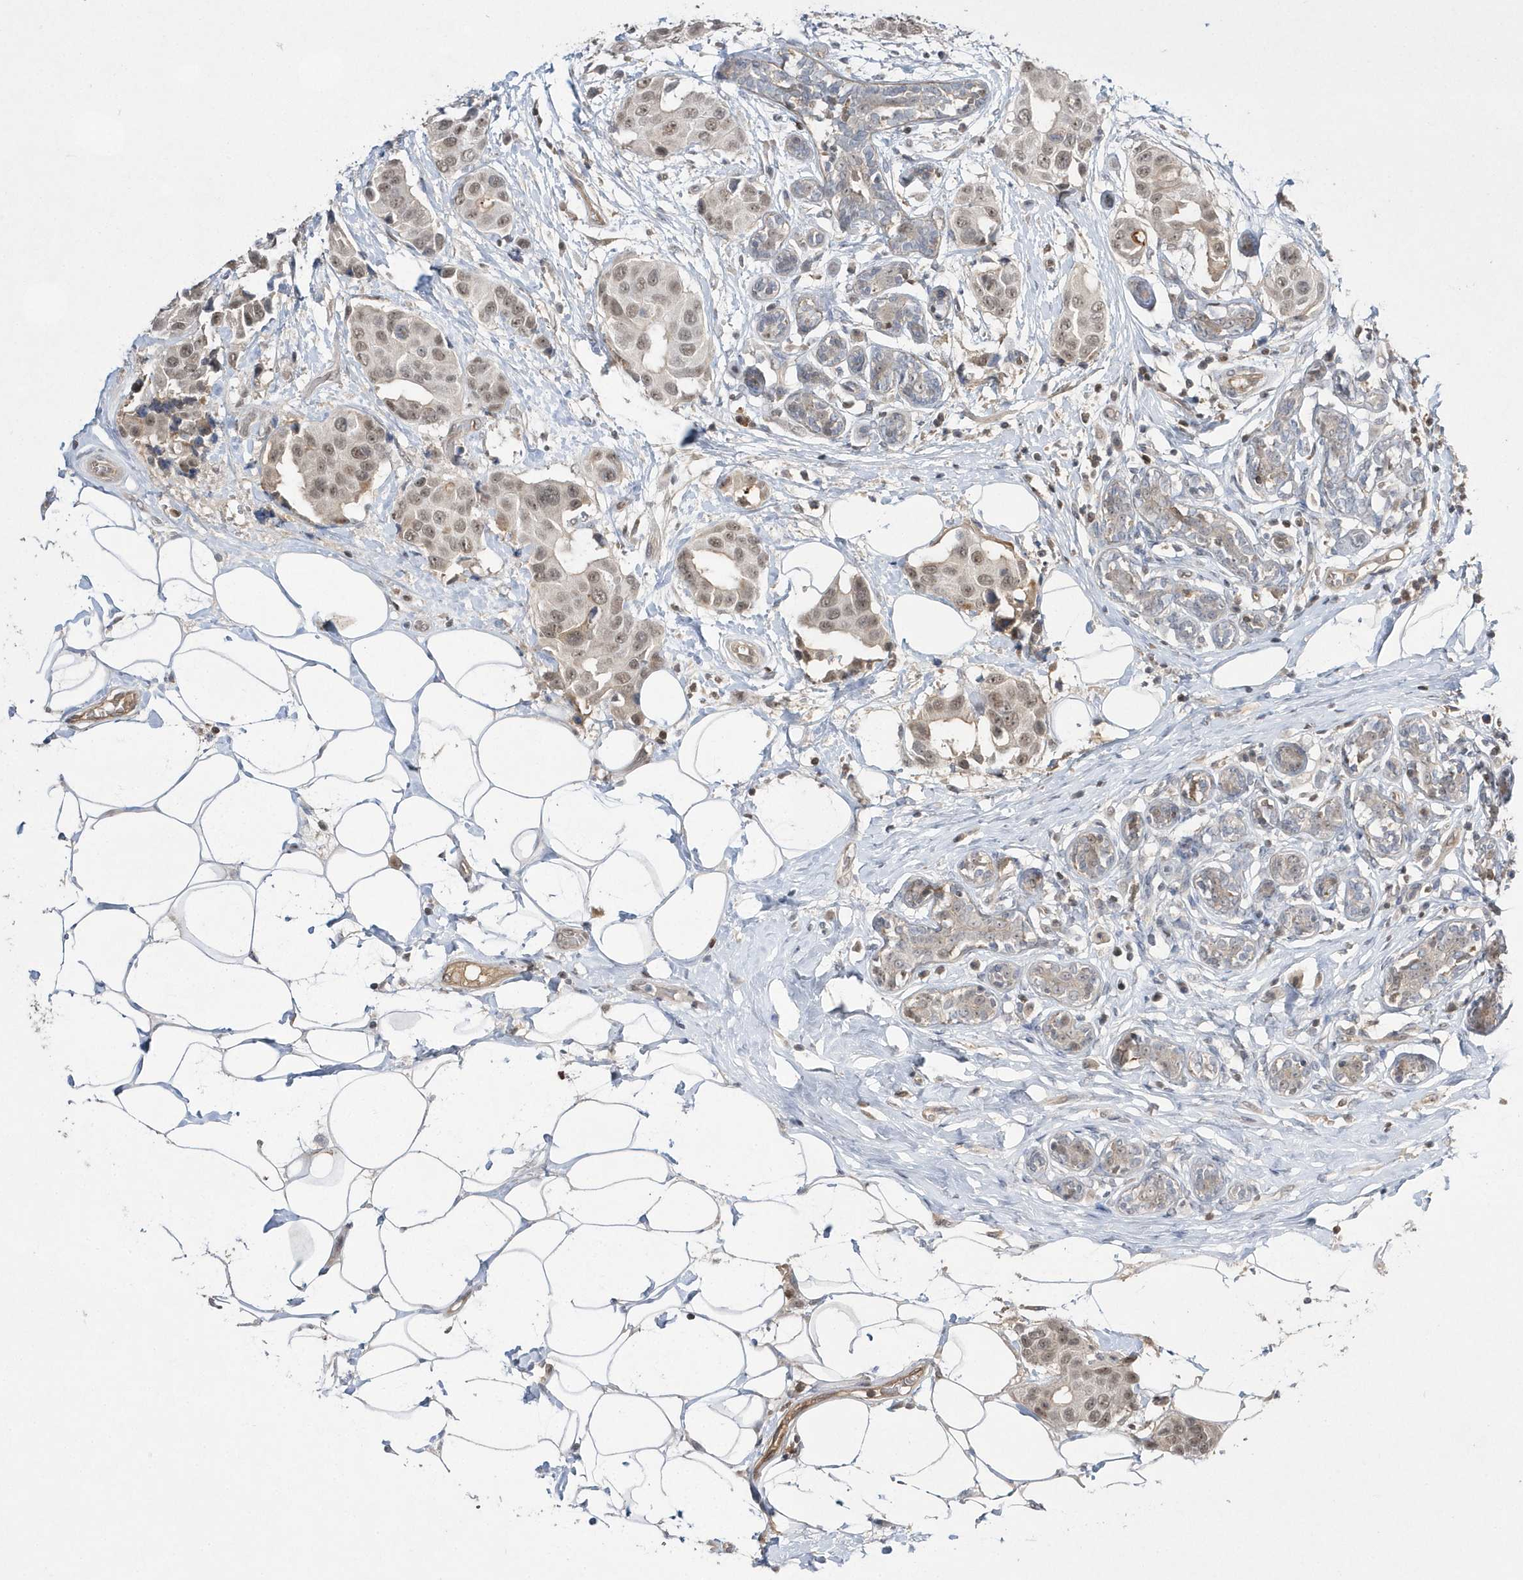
{"staining": {"intensity": "weak", "quantity": ">75%", "location": "nuclear"}, "tissue": "breast cancer", "cell_type": "Tumor cells", "image_type": "cancer", "snomed": [{"axis": "morphology", "description": "Normal tissue, NOS"}, {"axis": "morphology", "description": "Duct carcinoma"}, {"axis": "topography", "description": "Breast"}], "caption": "Human infiltrating ductal carcinoma (breast) stained with a brown dye exhibits weak nuclear positive positivity in approximately >75% of tumor cells.", "gene": "TMEM132B", "patient": {"sex": "female", "age": 39}}